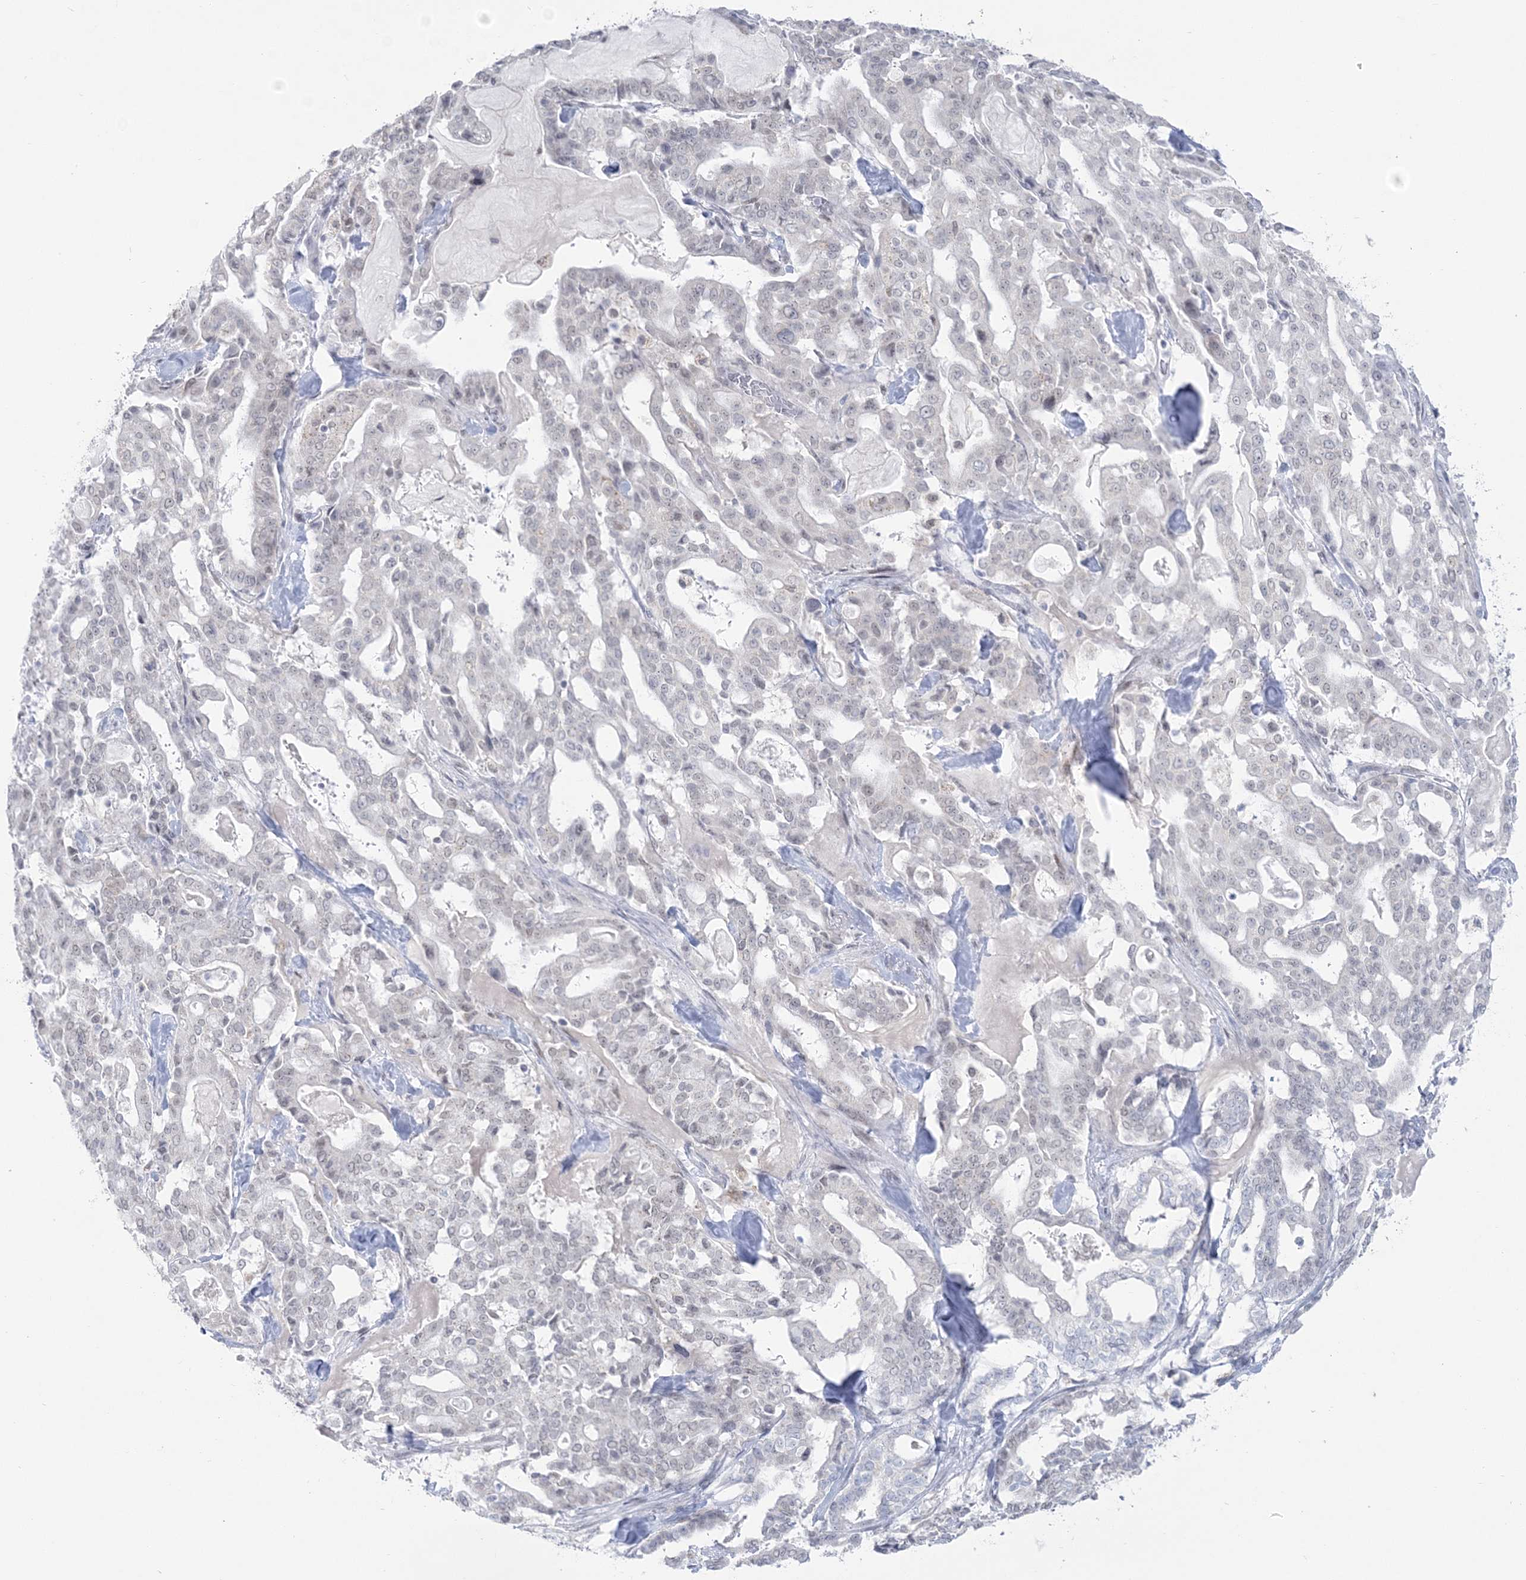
{"staining": {"intensity": "negative", "quantity": "none", "location": "none"}, "tissue": "pancreatic cancer", "cell_type": "Tumor cells", "image_type": "cancer", "snomed": [{"axis": "morphology", "description": "Adenocarcinoma, NOS"}, {"axis": "topography", "description": "Pancreas"}], "caption": "There is no significant positivity in tumor cells of adenocarcinoma (pancreatic). (DAB immunohistochemistry visualized using brightfield microscopy, high magnification).", "gene": "ZNF843", "patient": {"sex": "male", "age": 63}}